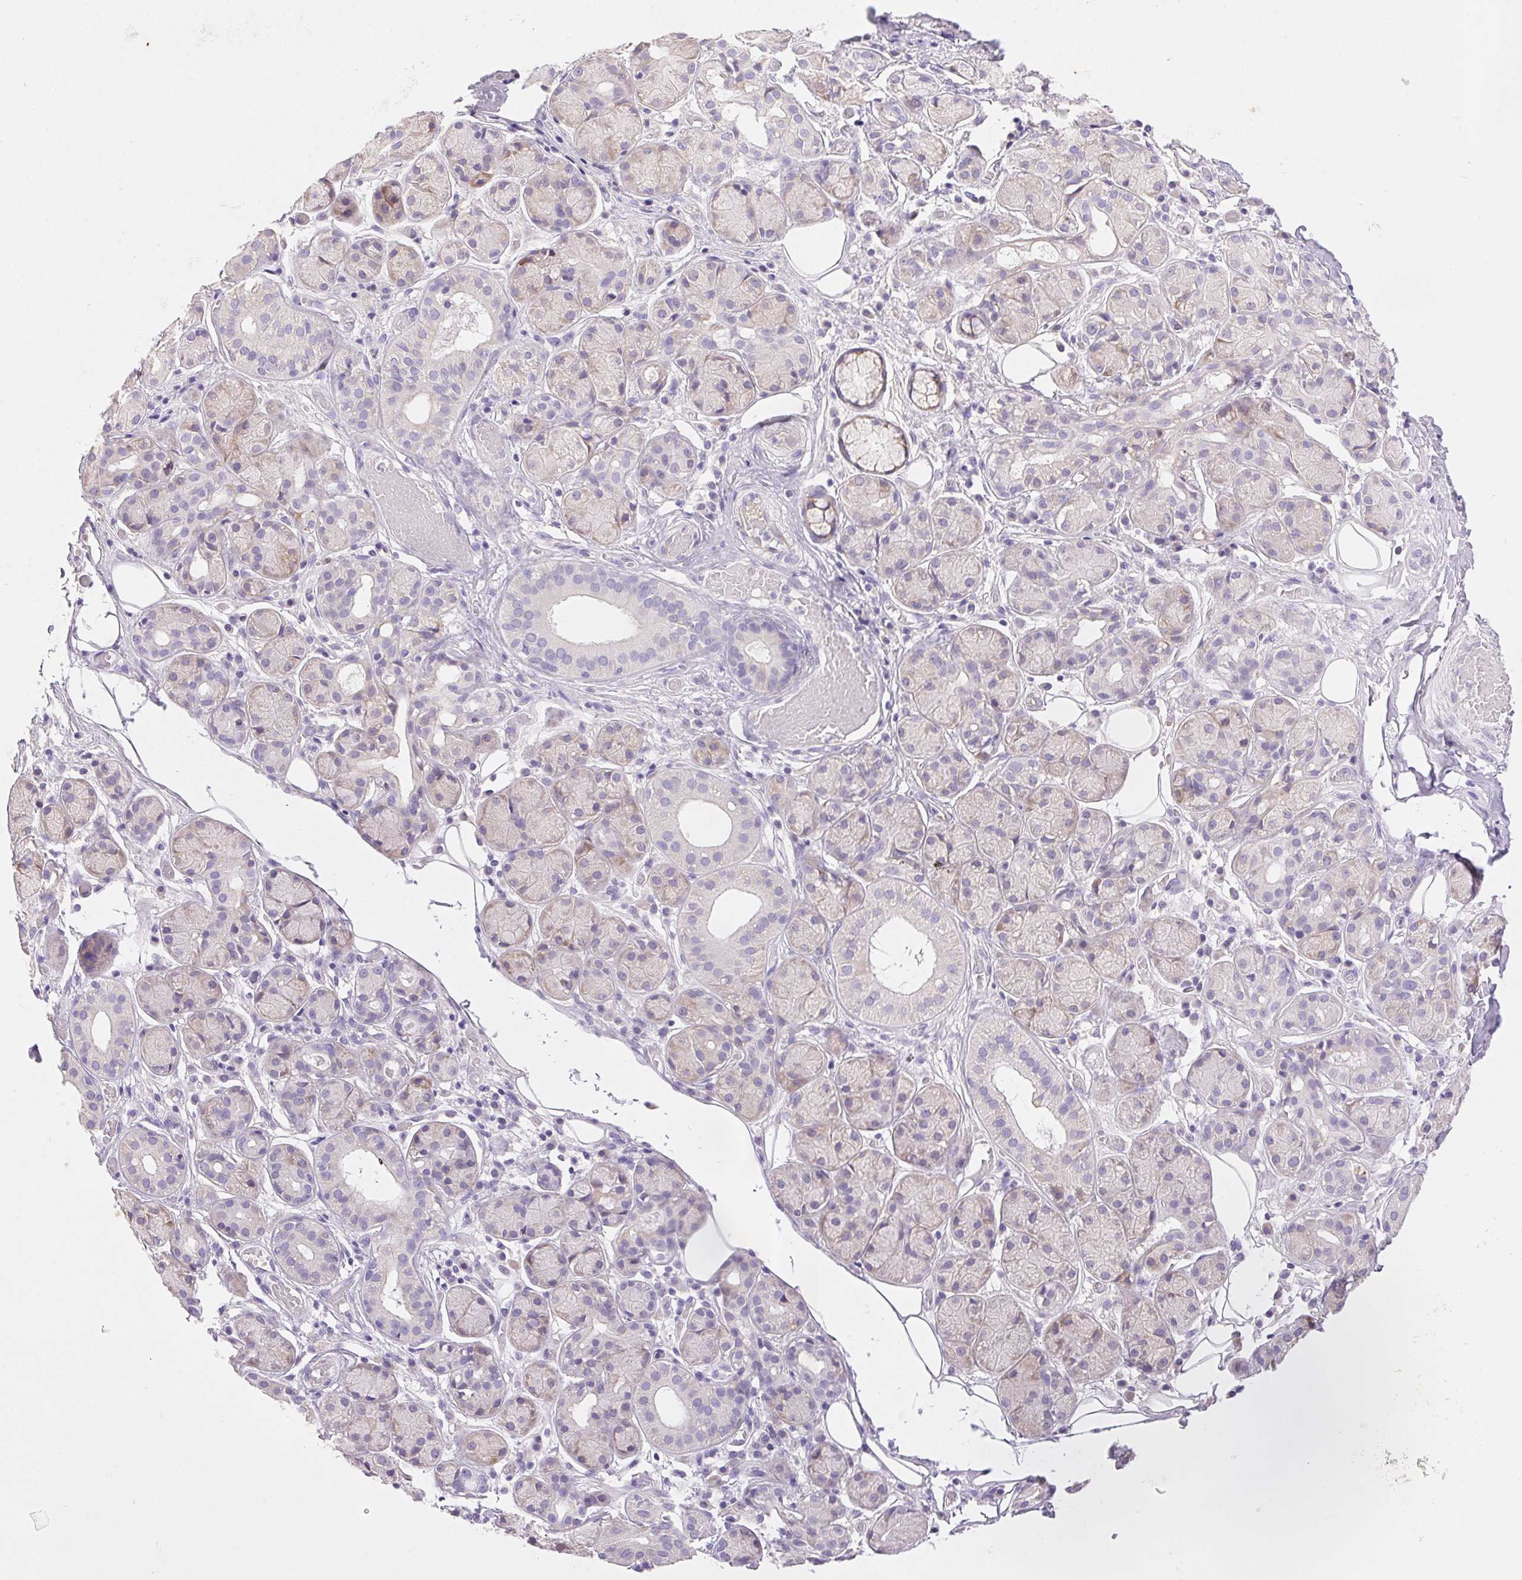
{"staining": {"intensity": "weak", "quantity": "<25%", "location": "cytoplasmic/membranous"}, "tissue": "salivary gland", "cell_type": "Glandular cells", "image_type": "normal", "snomed": [{"axis": "morphology", "description": "Normal tissue, NOS"}, {"axis": "topography", "description": "Salivary gland"}, {"axis": "topography", "description": "Peripheral nerve tissue"}], "caption": "The micrograph exhibits no significant positivity in glandular cells of salivary gland.", "gene": "ARHGAP11B", "patient": {"sex": "male", "age": 71}}